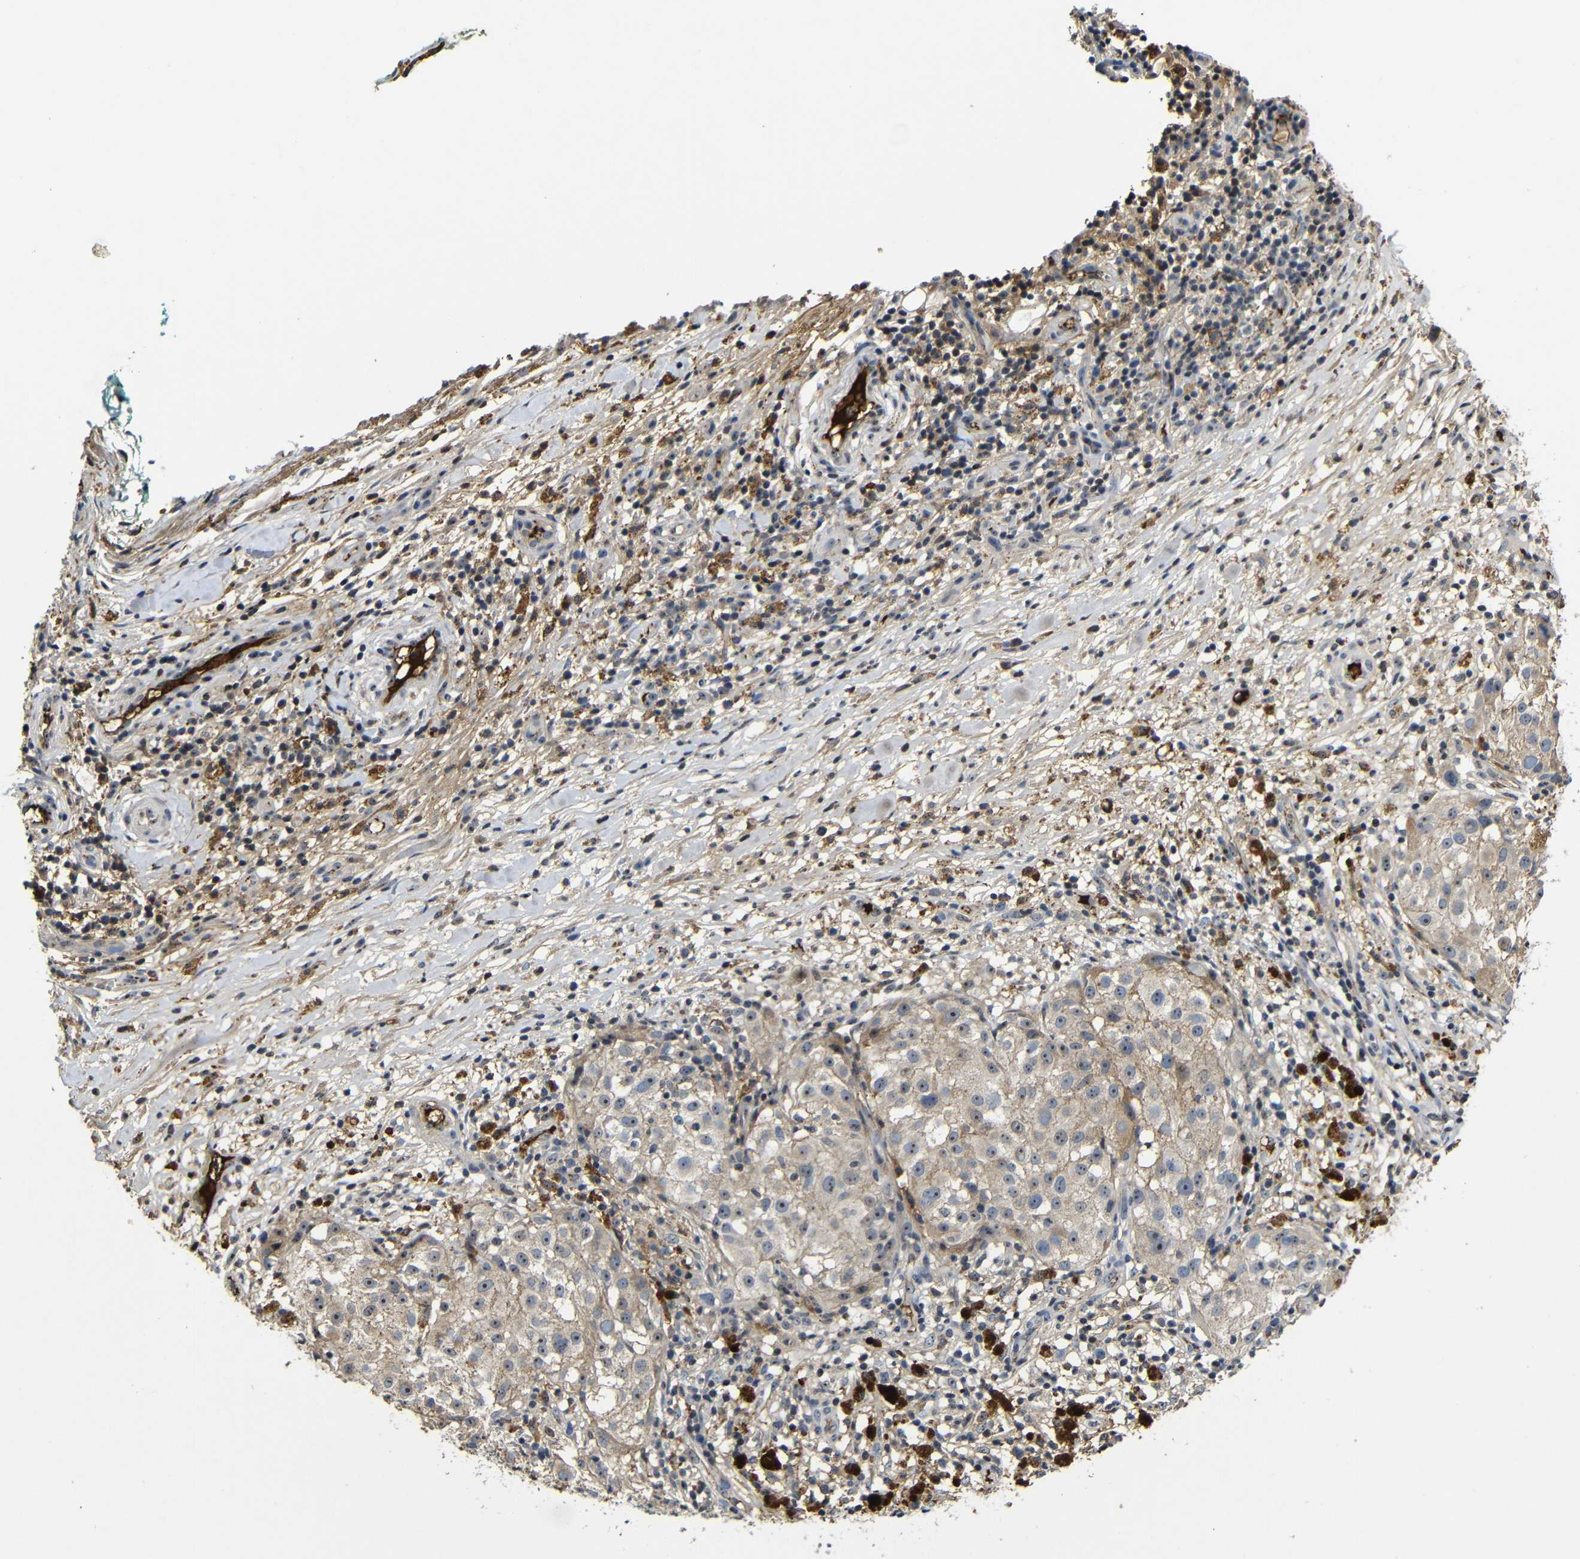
{"staining": {"intensity": "moderate", "quantity": ">75%", "location": "cytoplasmic/membranous,nuclear"}, "tissue": "melanoma", "cell_type": "Tumor cells", "image_type": "cancer", "snomed": [{"axis": "morphology", "description": "Necrosis, NOS"}, {"axis": "morphology", "description": "Malignant melanoma, NOS"}, {"axis": "topography", "description": "Skin"}], "caption": "A high-resolution micrograph shows immunohistochemistry staining of malignant melanoma, which exhibits moderate cytoplasmic/membranous and nuclear expression in approximately >75% of tumor cells. (IHC, brightfield microscopy, high magnification).", "gene": "MYC", "patient": {"sex": "female", "age": 87}}